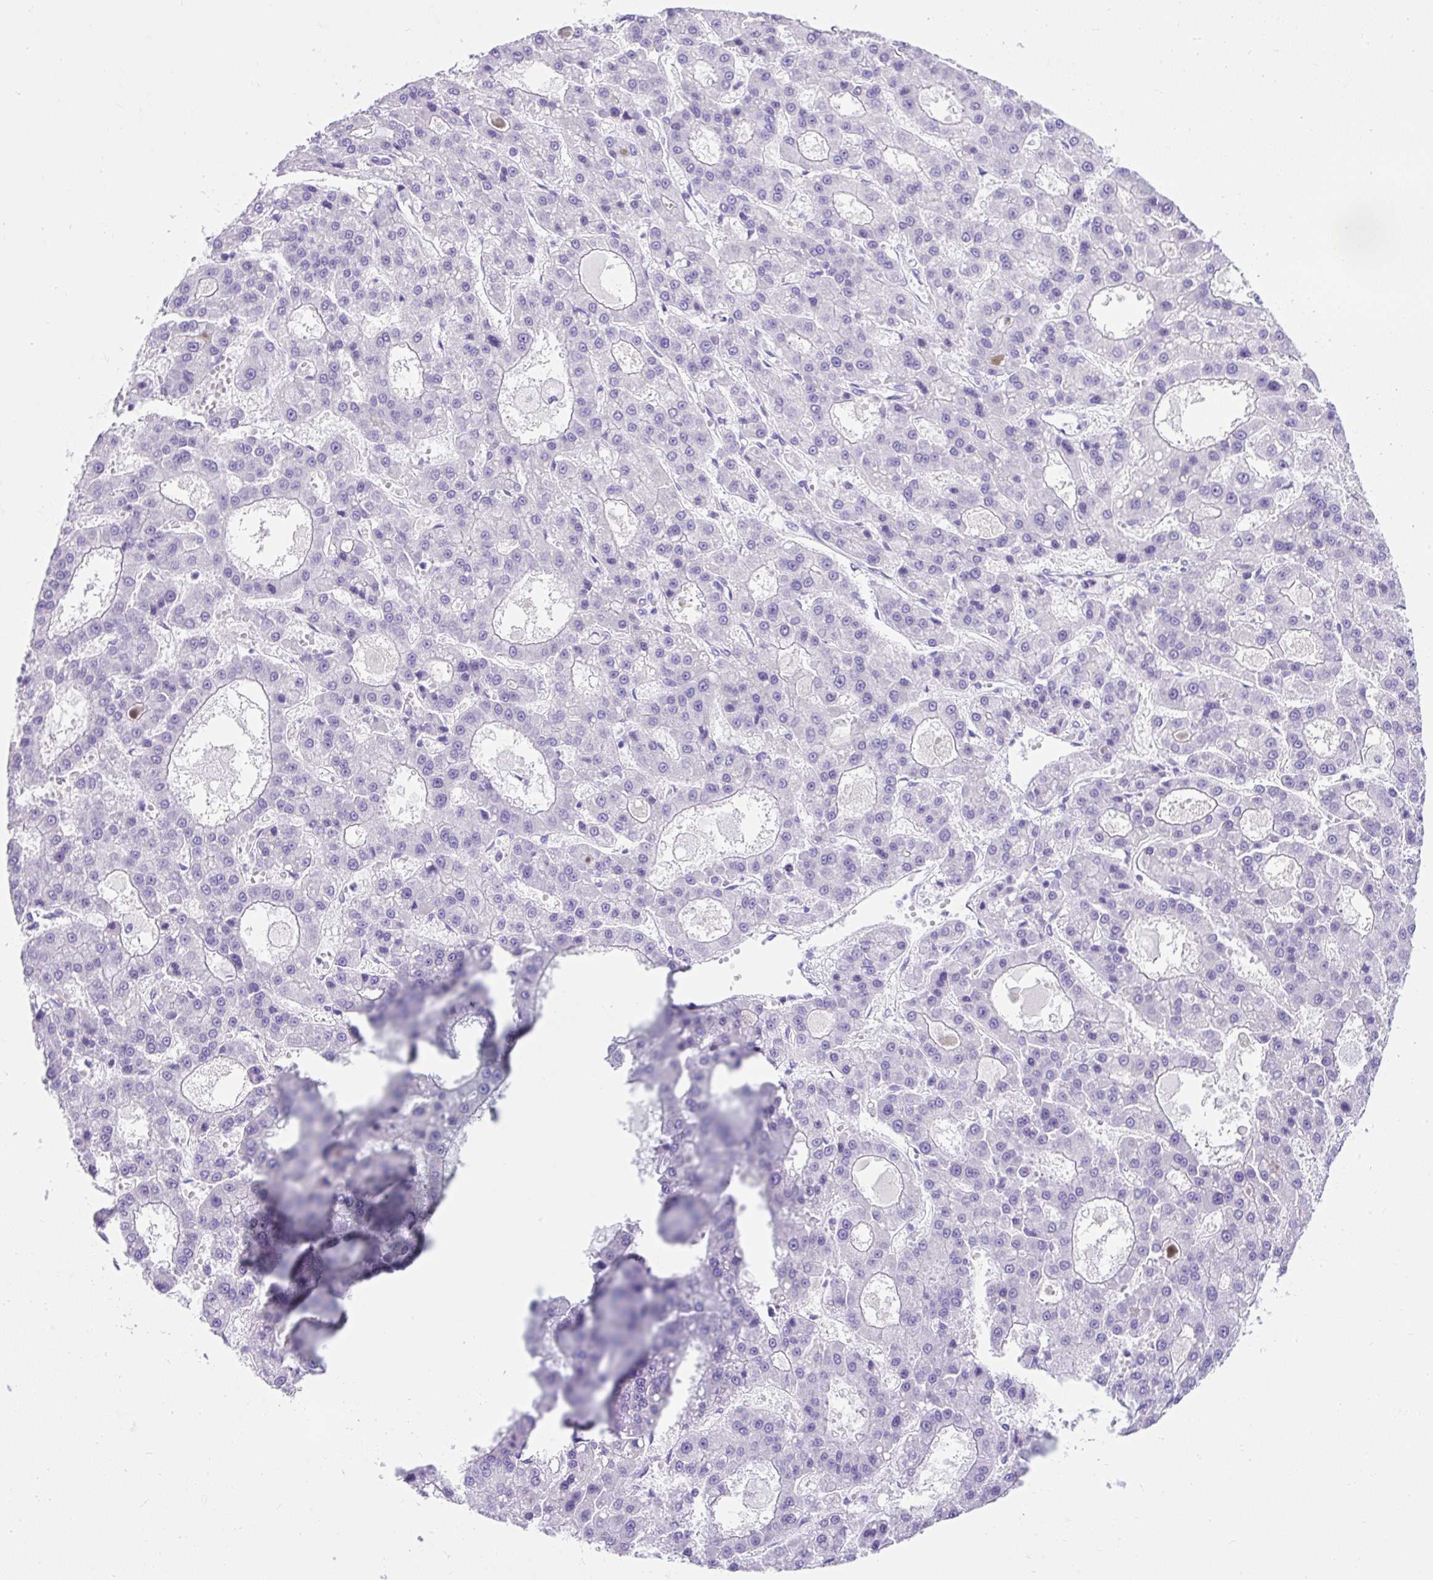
{"staining": {"intensity": "negative", "quantity": "none", "location": "none"}, "tissue": "liver cancer", "cell_type": "Tumor cells", "image_type": "cancer", "snomed": [{"axis": "morphology", "description": "Carcinoma, Hepatocellular, NOS"}, {"axis": "topography", "description": "Liver"}], "caption": "The image shows no significant positivity in tumor cells of hepatocellular carcinoma (liver). The staining is performed using DAB brown chromogen with nuclei counter-stained in using hematoxylin.", "gene": "KRT12", "patient": {"sex": "male", "age": 70}}